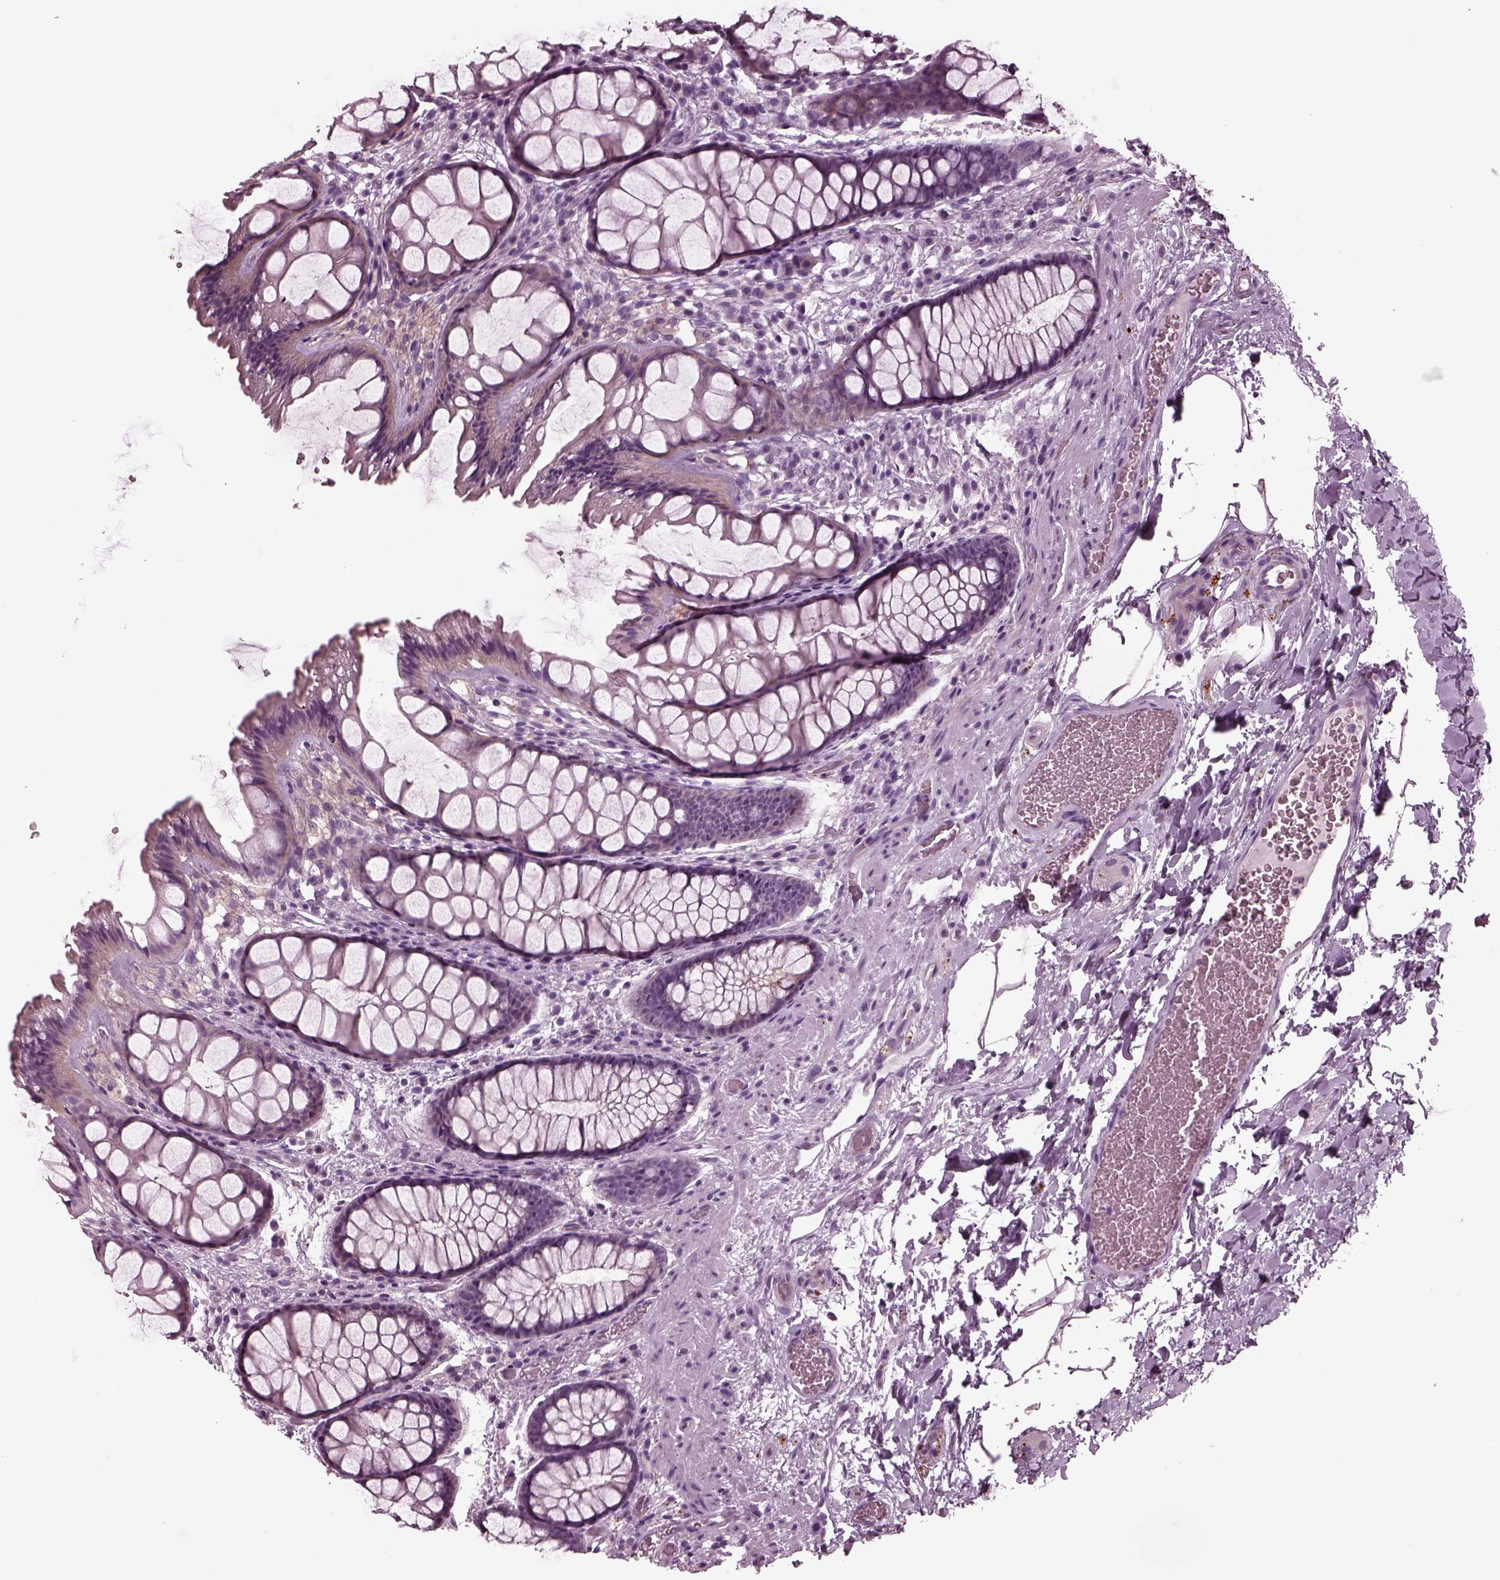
{"staining": {"intensity": "negative", "quantity": "none", "location": "none"}, "tissue": "rectum", "cell_type": "Glandular cells", "image_type": "normal", "snomed": [{"axis": "morphology", "description": "Normal tissue, NOS"}, {"axis": "topography", "description": "Rectum"}], "caption": "DAB immunohistochemical staining of unremarkable human rectum exhibits no significant expression in glandular cells.", "gene": "GDF11", "patient": {"sex": "female", "age": 62}}